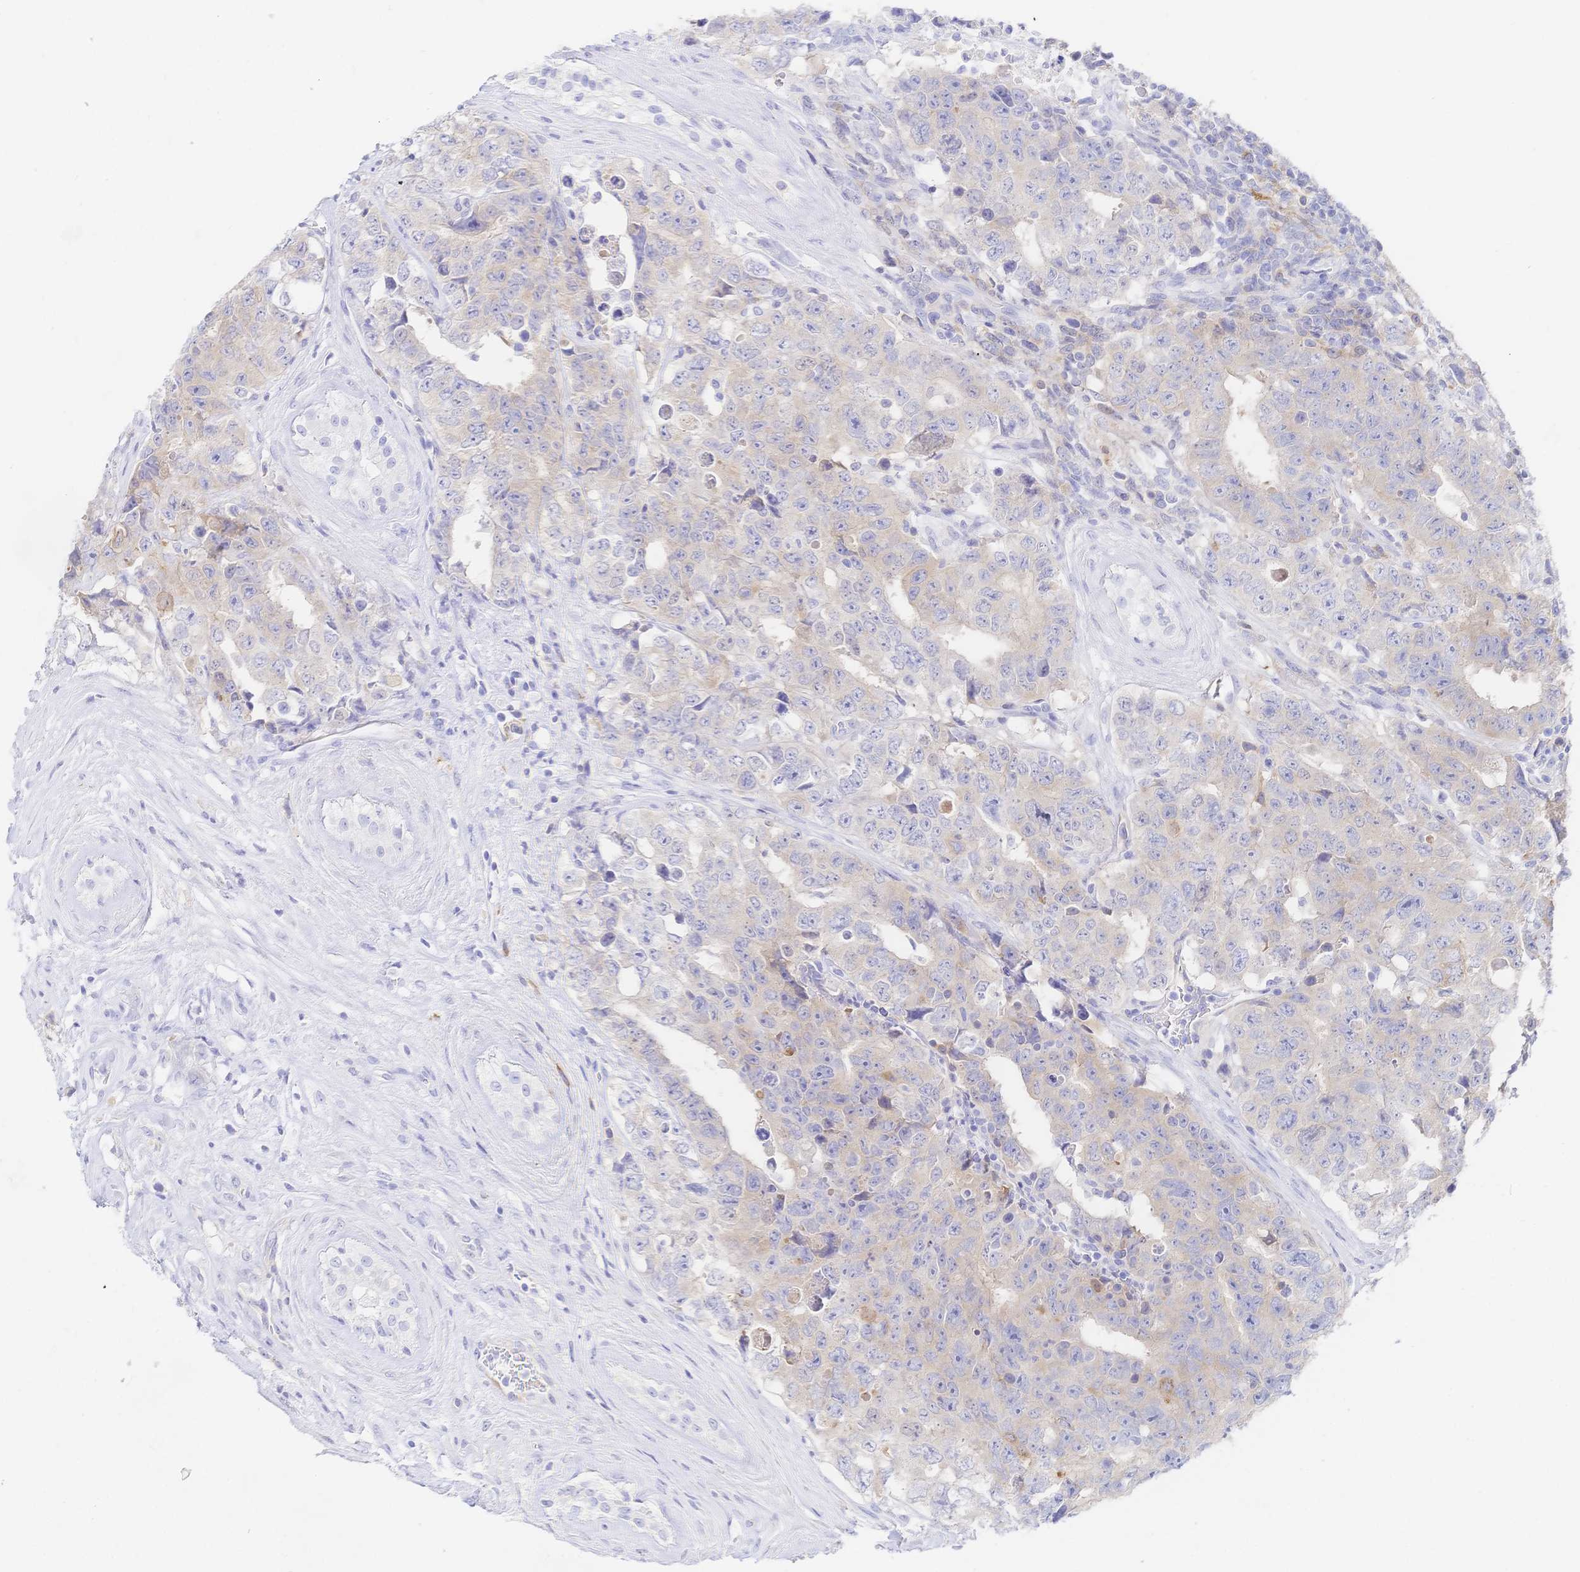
{"staining": {"intensity": "weak", "quantity": "25%-75%", "location": "cytoplasmic/membranous"}, "tissue": "testis cancer", "cell_type": "Tumor cells", "image_type": "cancer", "snomed": [{"axis": "morphology", "description": "Carcinoma, Embryonal, NOS"}, {"axis": "topography", "description": "Testis"}], "caption": "This is a micrograph of IHC staining of testis cancer, which shows weak staining in the cytoplasmic/membranous of tumor cells.", "gene": "RRM1", "patient": {"sex": "male", "age": 24}}